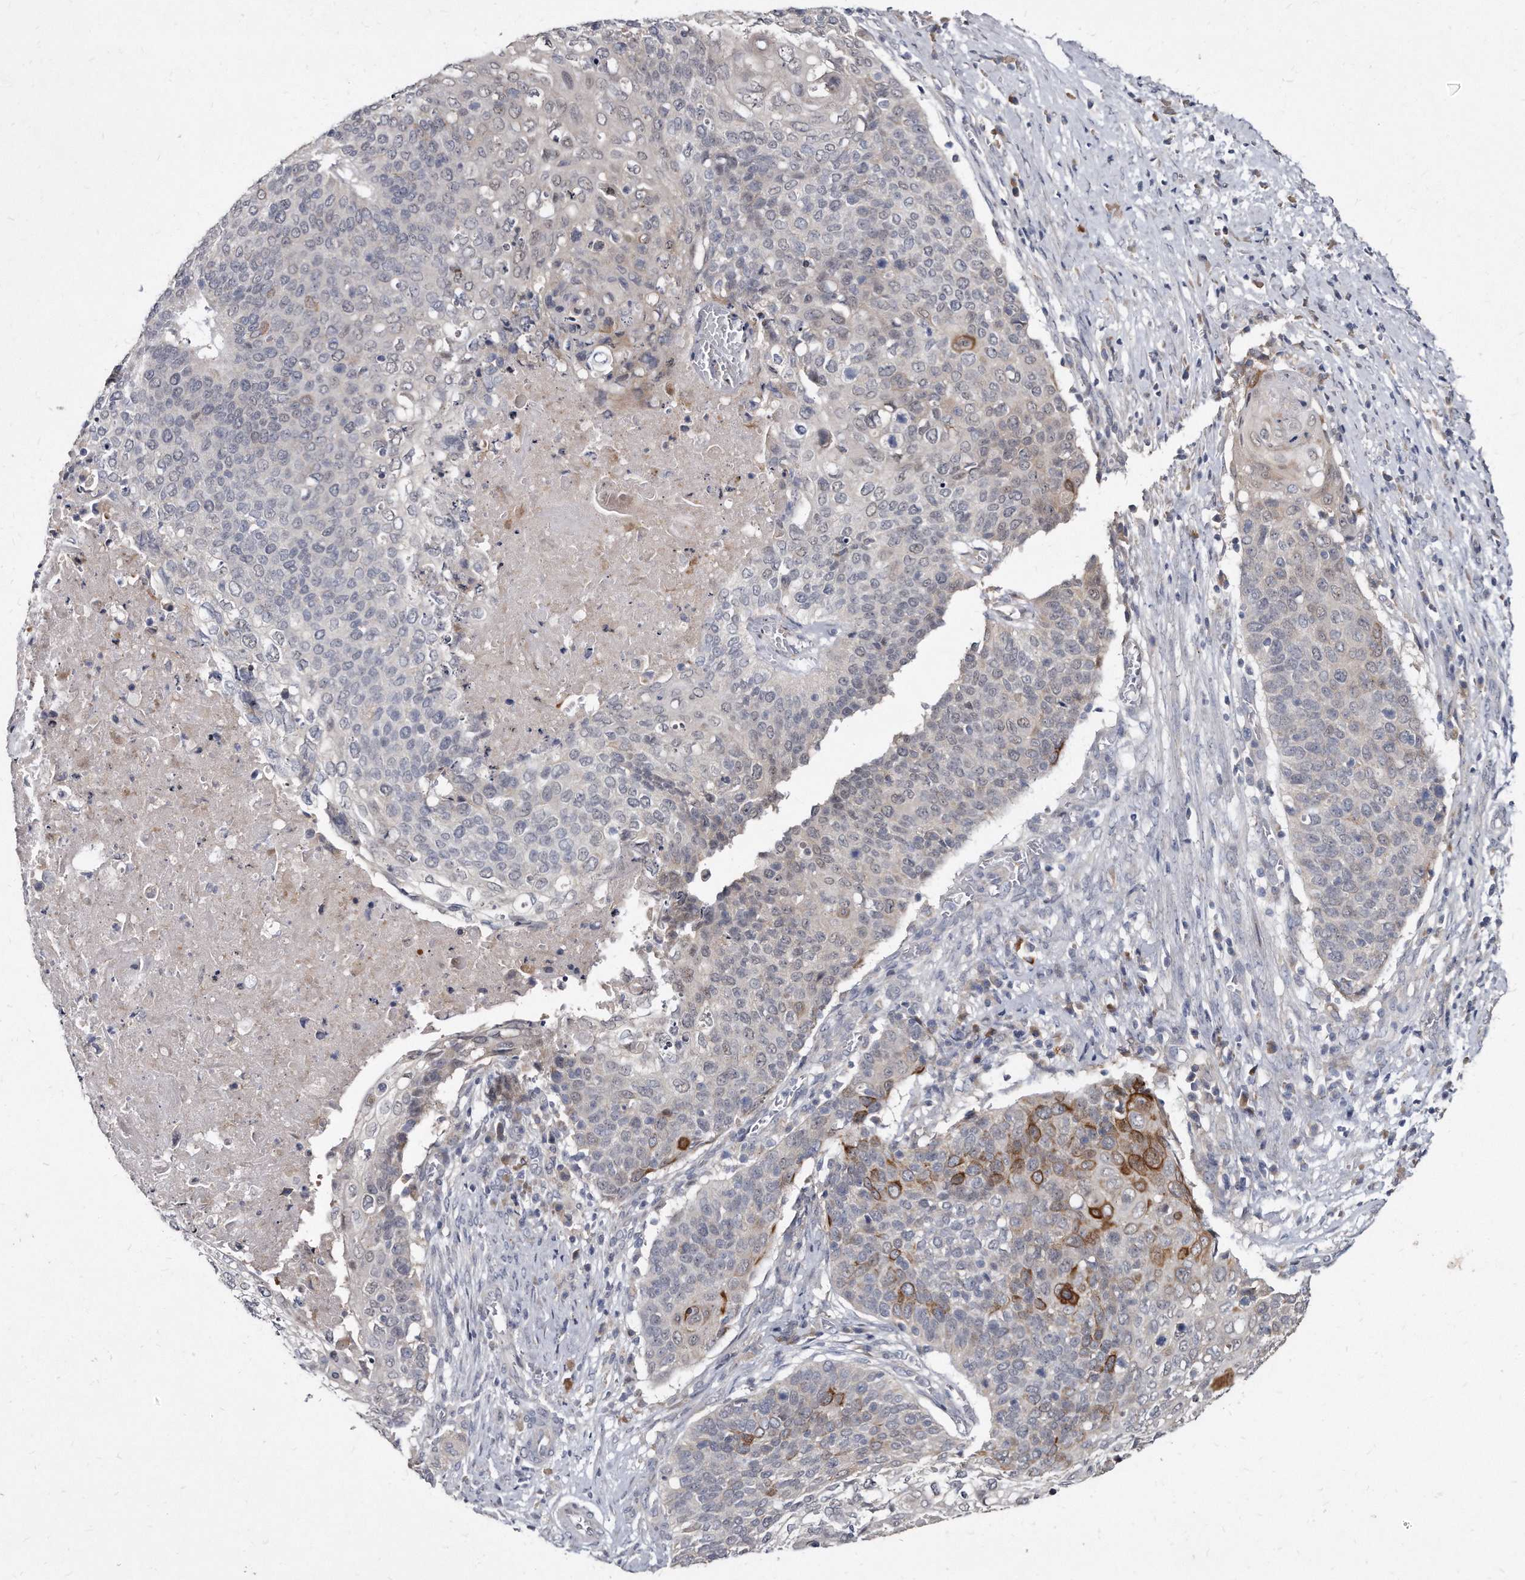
{"staining": {"intensity": "moderate", "quantity": "<25%", "location": "cytoplasmic/membranous"}, "tissue": "cervical cancer", "cell_type": "Tumor cells", "image_type": "cancer", "snomed": [{"axis": "morphology", "description": "Squamous cell carcinoma, NOS"}, {"axis": "topography", "description": "Cervix"}], "caption": "This image reveals immunohistochemistry staining of human cervical squamous cell carcinoma, with low moderate cytoplasmic/membranous expression in about <25% of tumor cells.", "gene": "KLHDC3", "patient": {"sex": "female", "age": 39}}